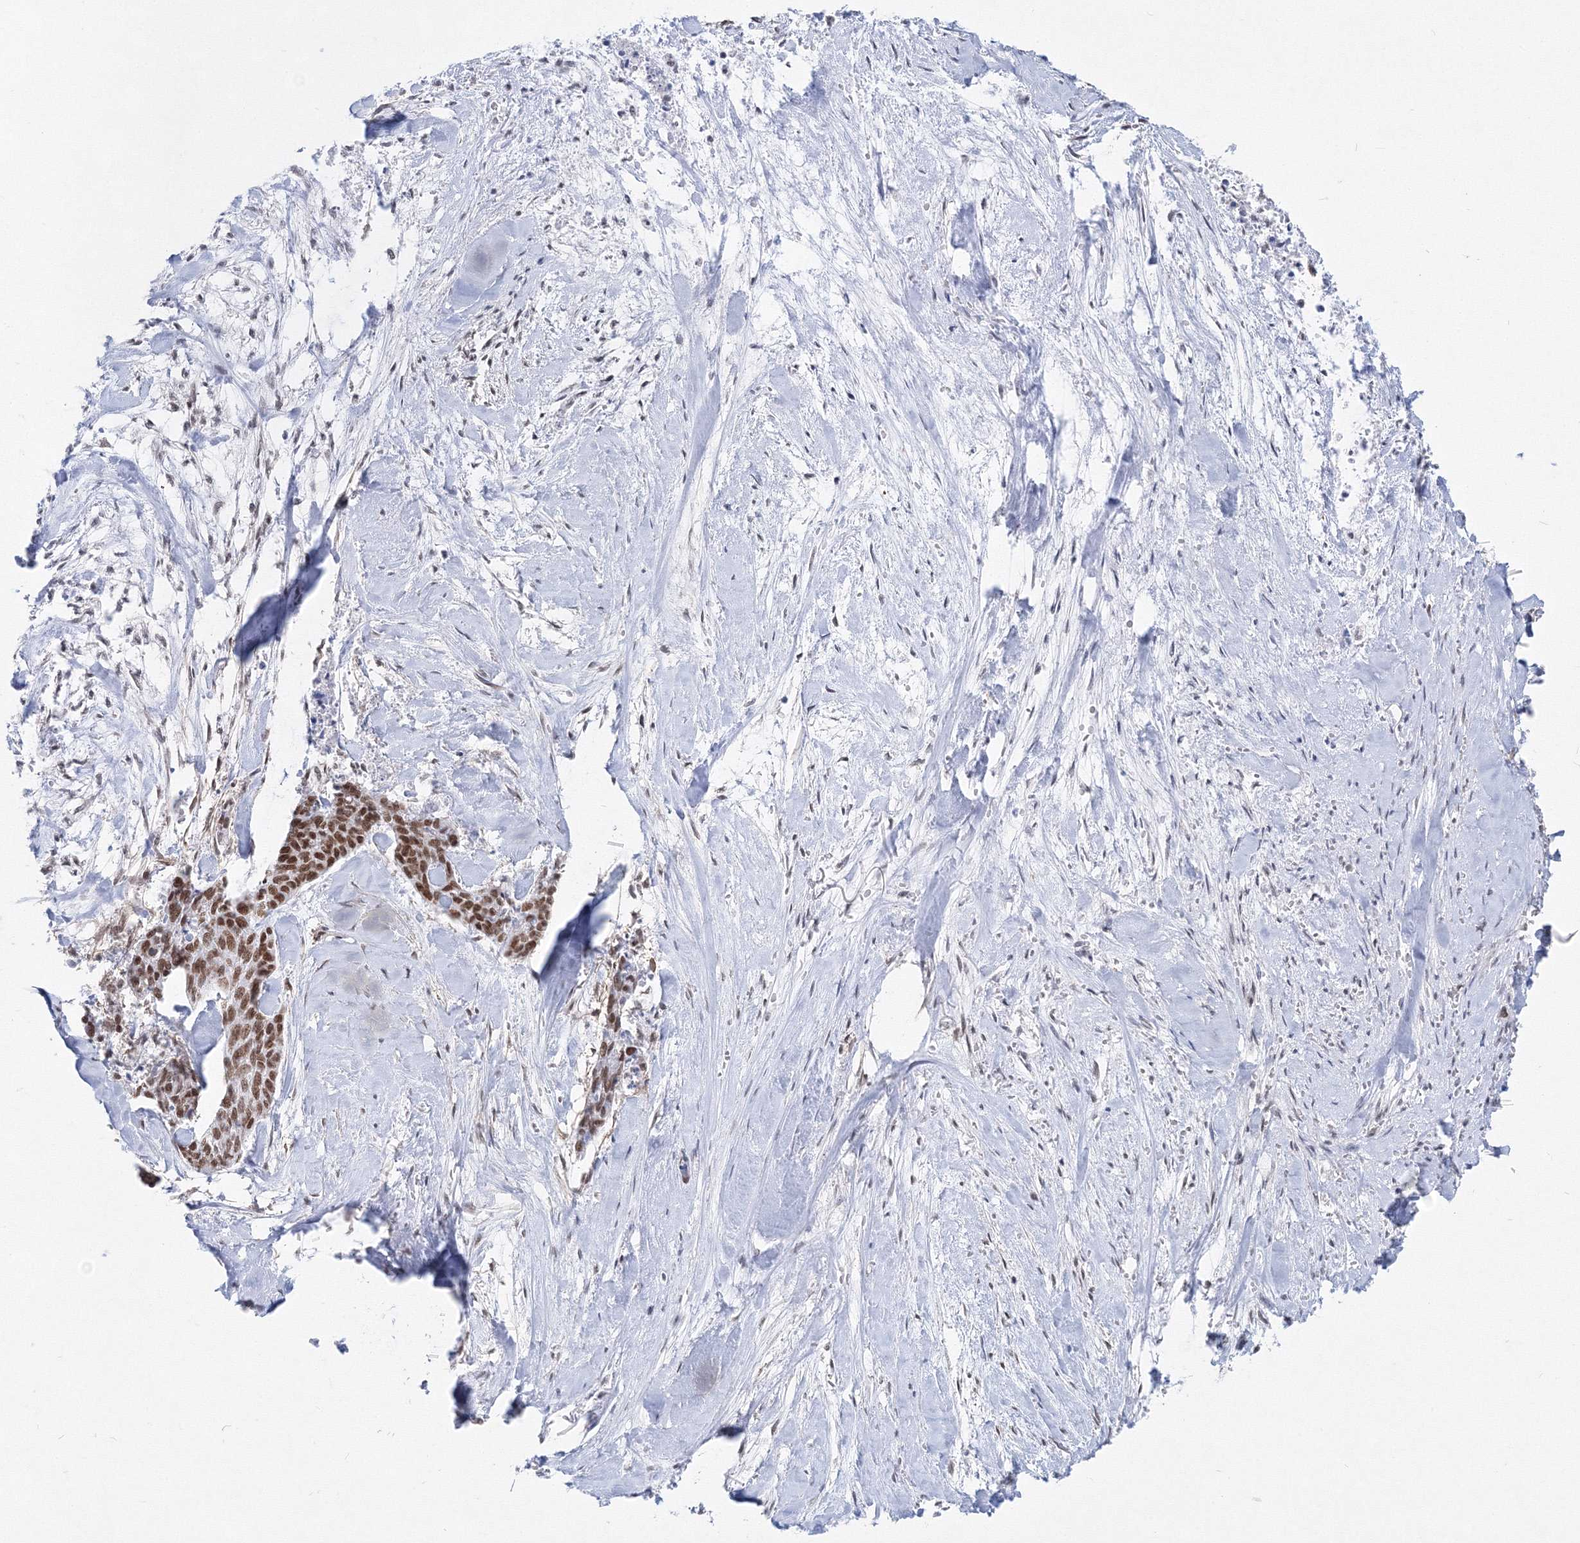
{"staining": {"intensity": "moderate", "quantity": ">75%", "location": "nuclear"}, "tissue": "skin cancer", "cell_type": "Tumor cells", "image_type": "cancer", "snomed": [{"axis": "morphology", "description": "Basal cell carcinoma"}, {"axis": "topography", "description": "Skin"}], "caption": "Human basal cell carcinoma (skin) stained for a protein (brown) displays moderate nuclear positive positivity in about >75% of tumor cells.", "gene": "ZNF638", "patient": {"sex": "female", "age": 64}}